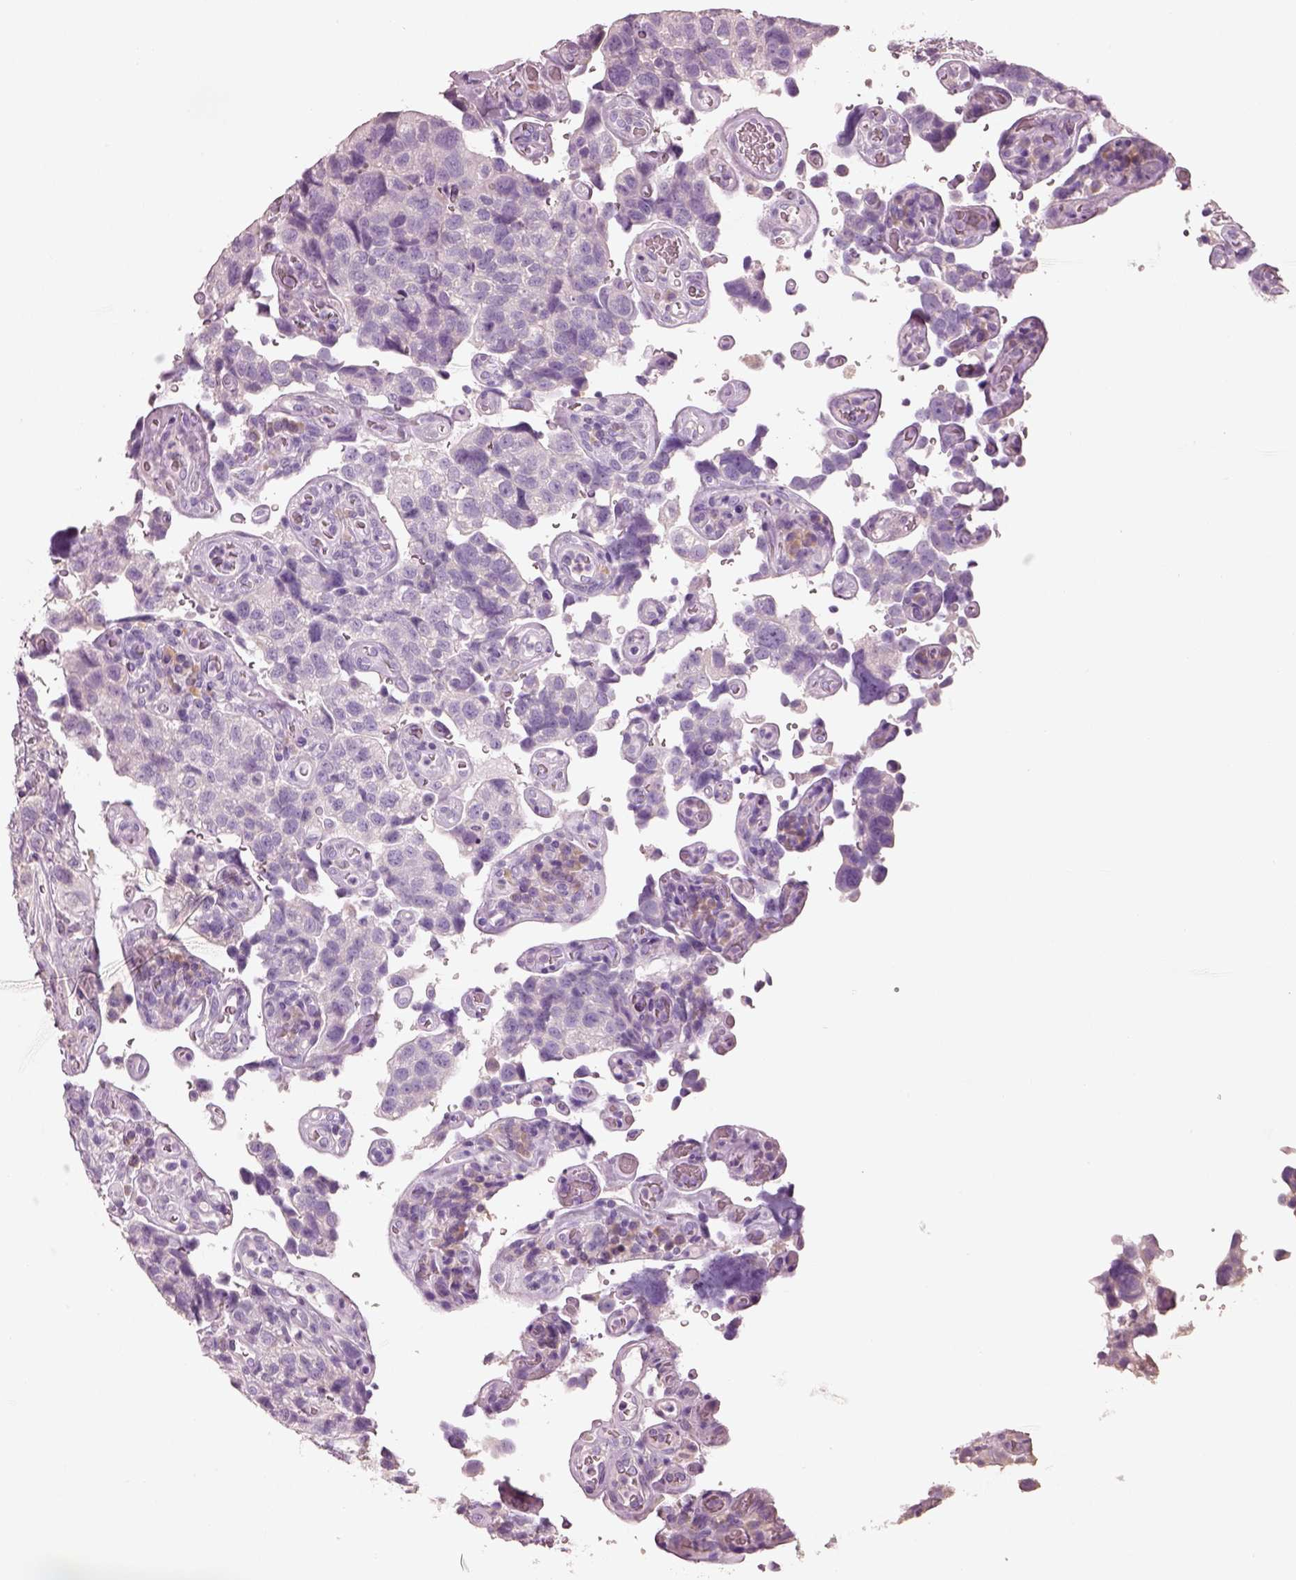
{"staining": {"intensity": "negative", "quantity": "none", "location": "none"}, "tissue": "urothelial cancer", "cell_type": "Tumor cells", "image_type": "cancer", "snomed": [{"axis": "morphology", "description": "Urothelial carcinoma, High grade"}, {"axis": "topography", "description": "Urinary bladder"}], "caption": "Tumor cells show no significant protein staining in high-grade urothelial carcinoma.", "gene": "PNOC", "patient": {"sex": "female", "age": 58}}